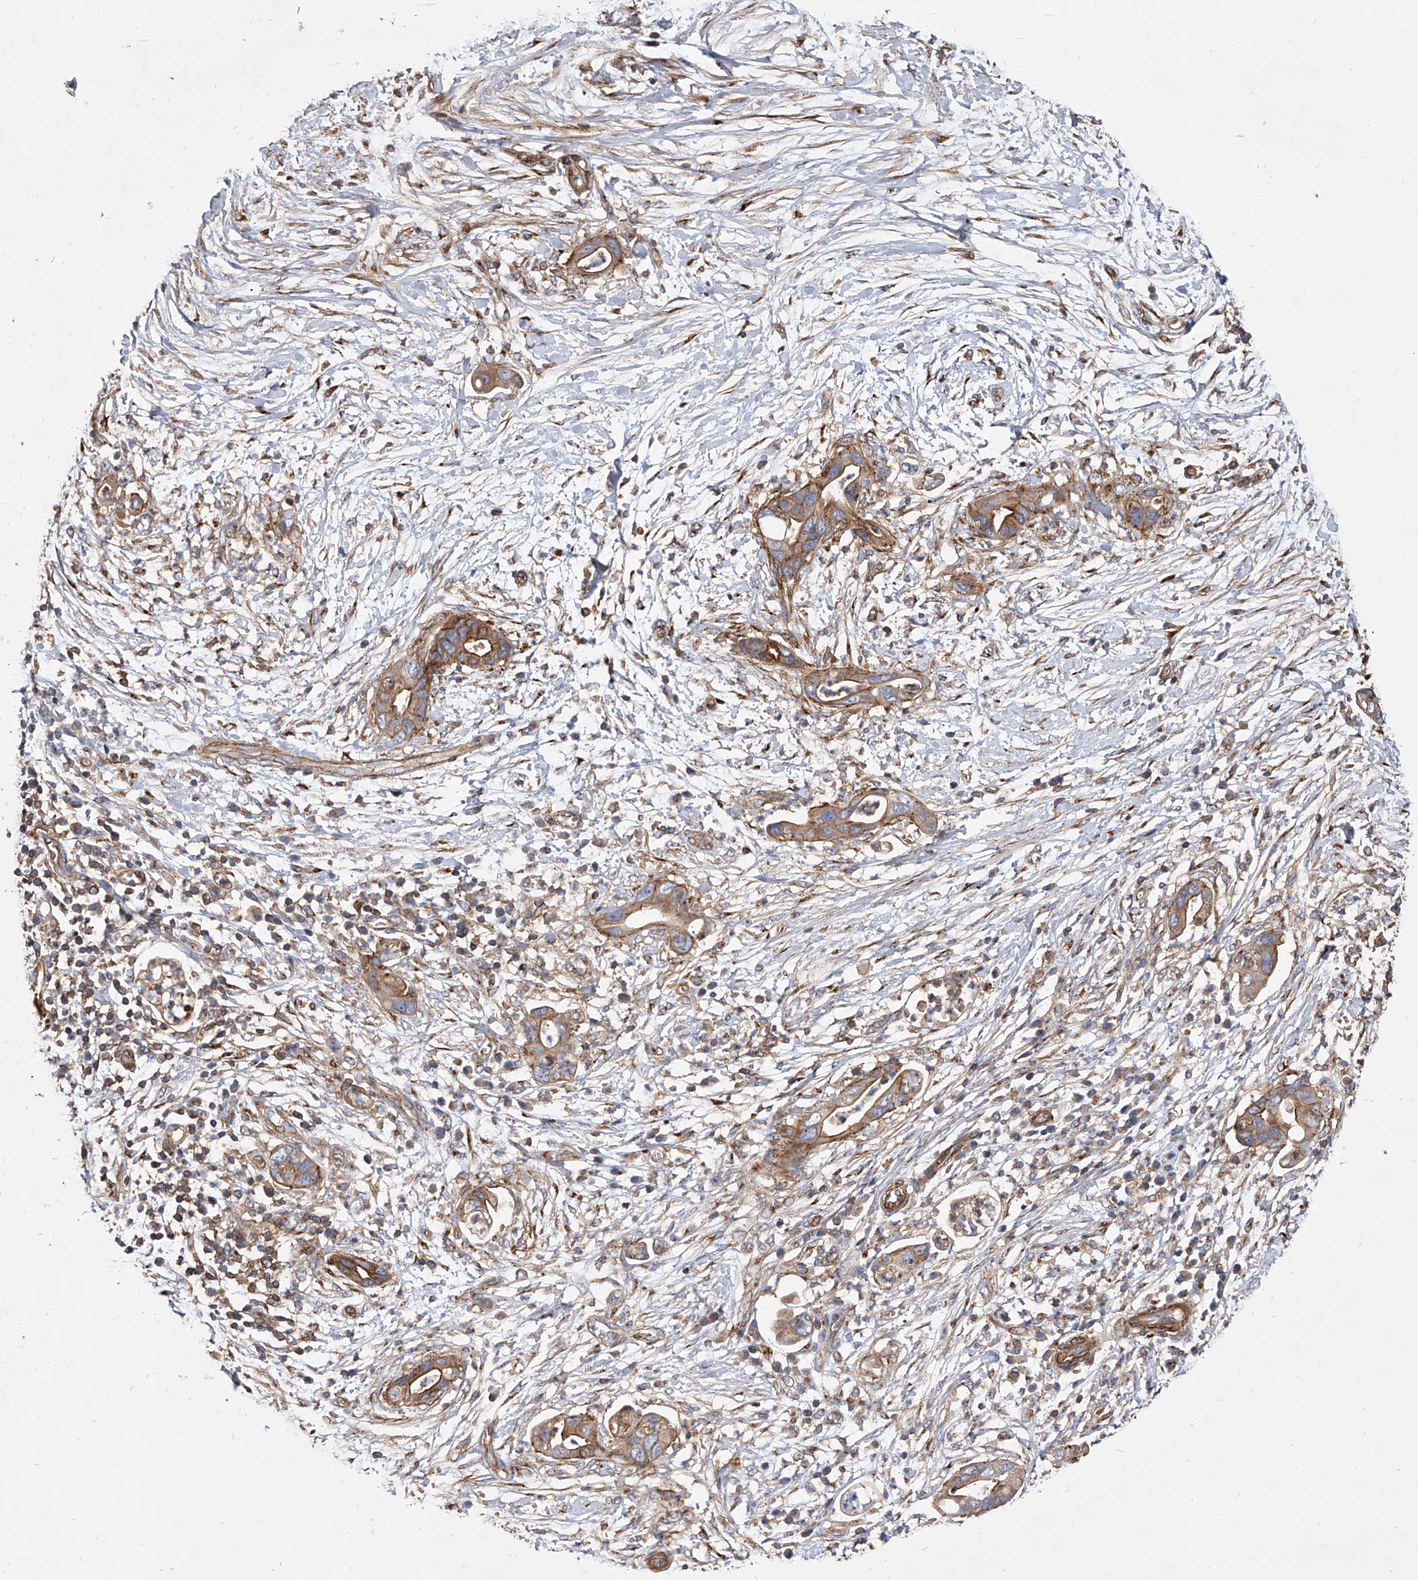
{"staining": {"intensity": "moderate", "quantity": ">75%", "location": "cytoplasmic/membranous"}, "tissue": "pancreatic cancer", "cell_type": "Tumor cells", "image_type": "cancer", "snomed": [{"axis": "morphology", "description": "Adenocarcinoma, NOS"}, {"axis": "topography", "description": "Pancreas"}], "caption": "Human pancreatic cancer stained with a brown dye demonstrates moderate cytoplasmic/membranous positive expression in approximately >75% of tumor cells.", "gene": "PISD", "patient": {"sex": "male", "age": 75}}